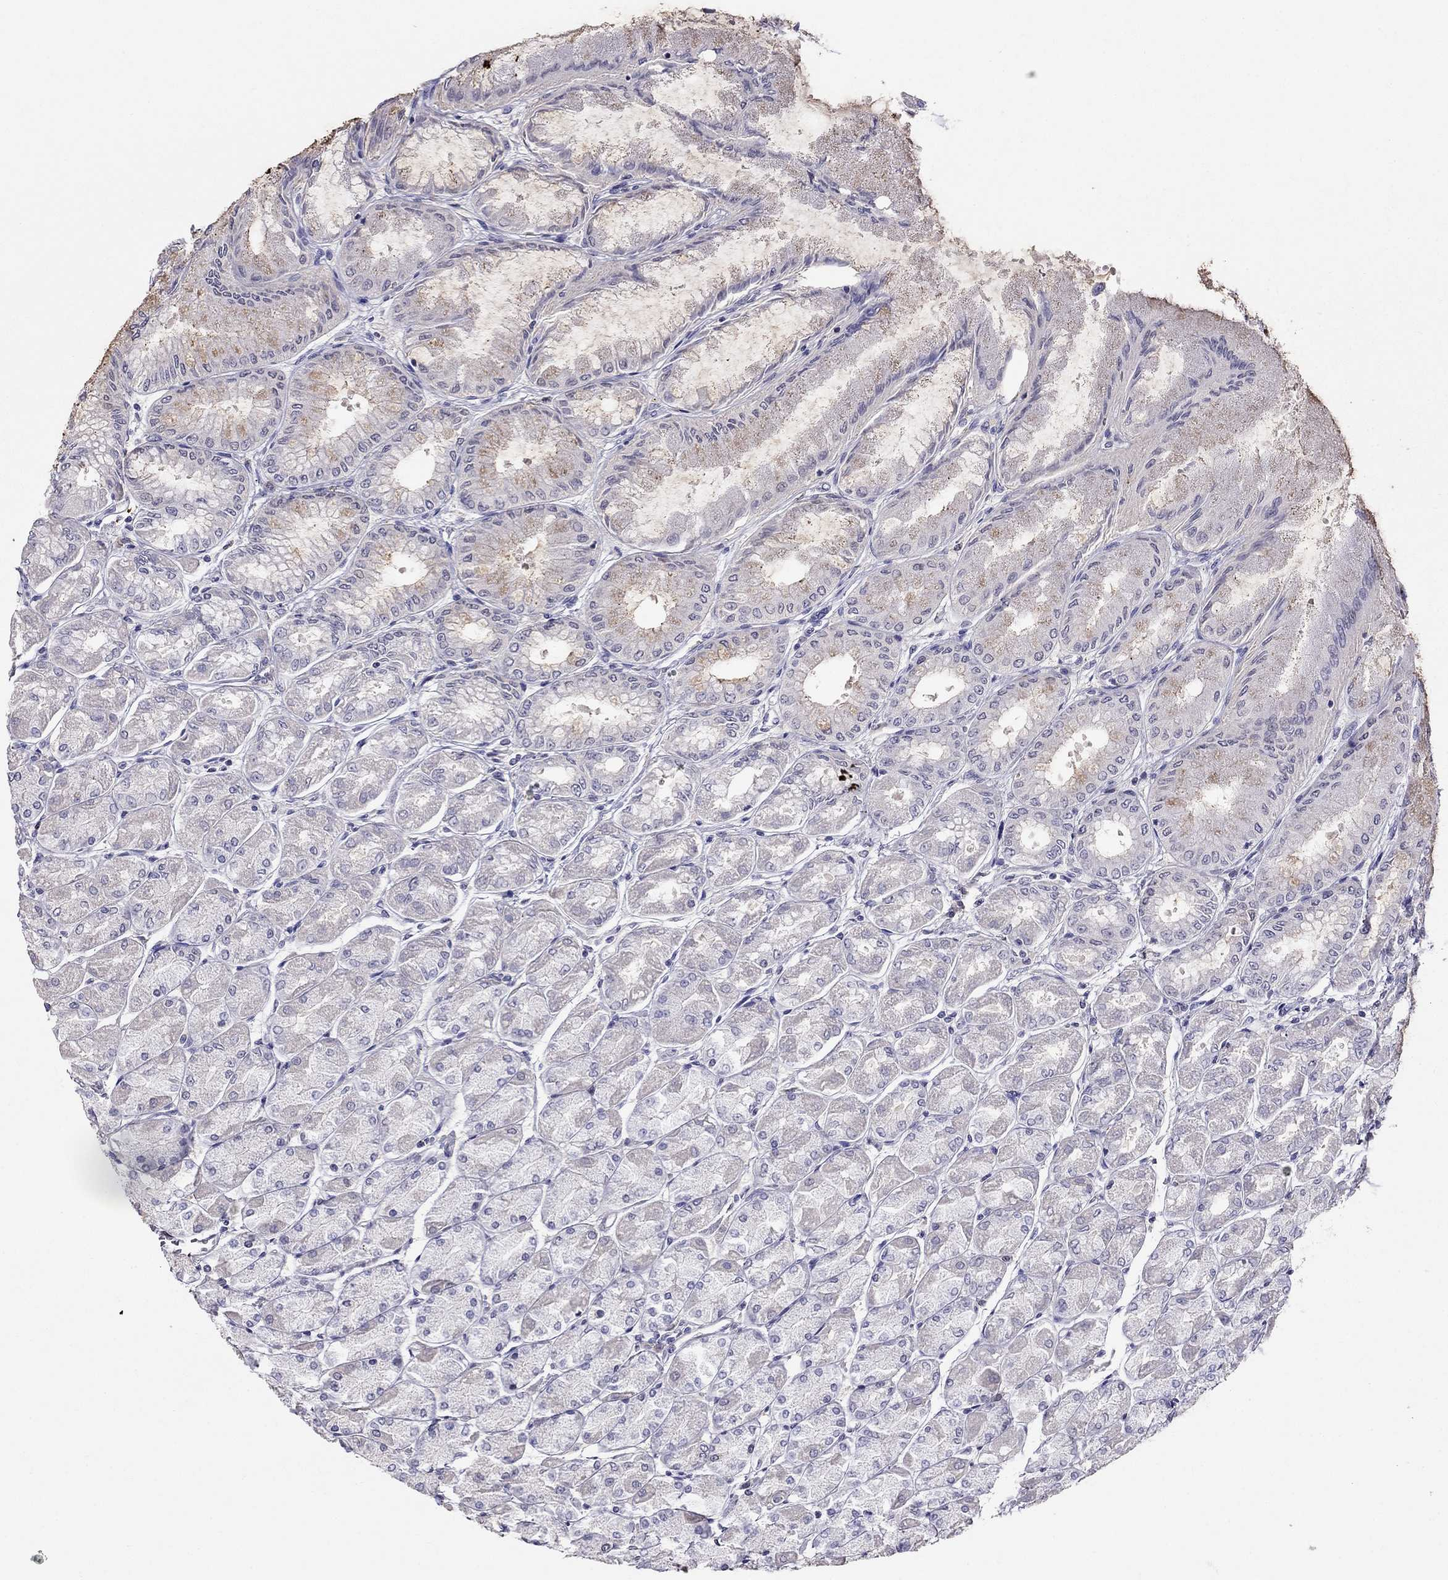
{"staining": {"intensity": "weak", "quantity": "<25%", "location": "cytoplasmic/membranous"}, "tissue": "stomach", "cell_type": "Glandular cells", "image_type": "normal", "snomed": [{"axis": "morphology", "description": "Normal tissue, NOS"}, {"axis": "topography", "description": "Stomach, upper"}], "caption": "Stomach was stained to show a protein in brown. There is no significant expression in glandular cells. Brightfield microscopy of IHC stained with DAB (brown) and hematoxylin (blue), captured at high magnification.", "gene": "MAGEB4", "patient": {"sex": "male", "age": 60}}